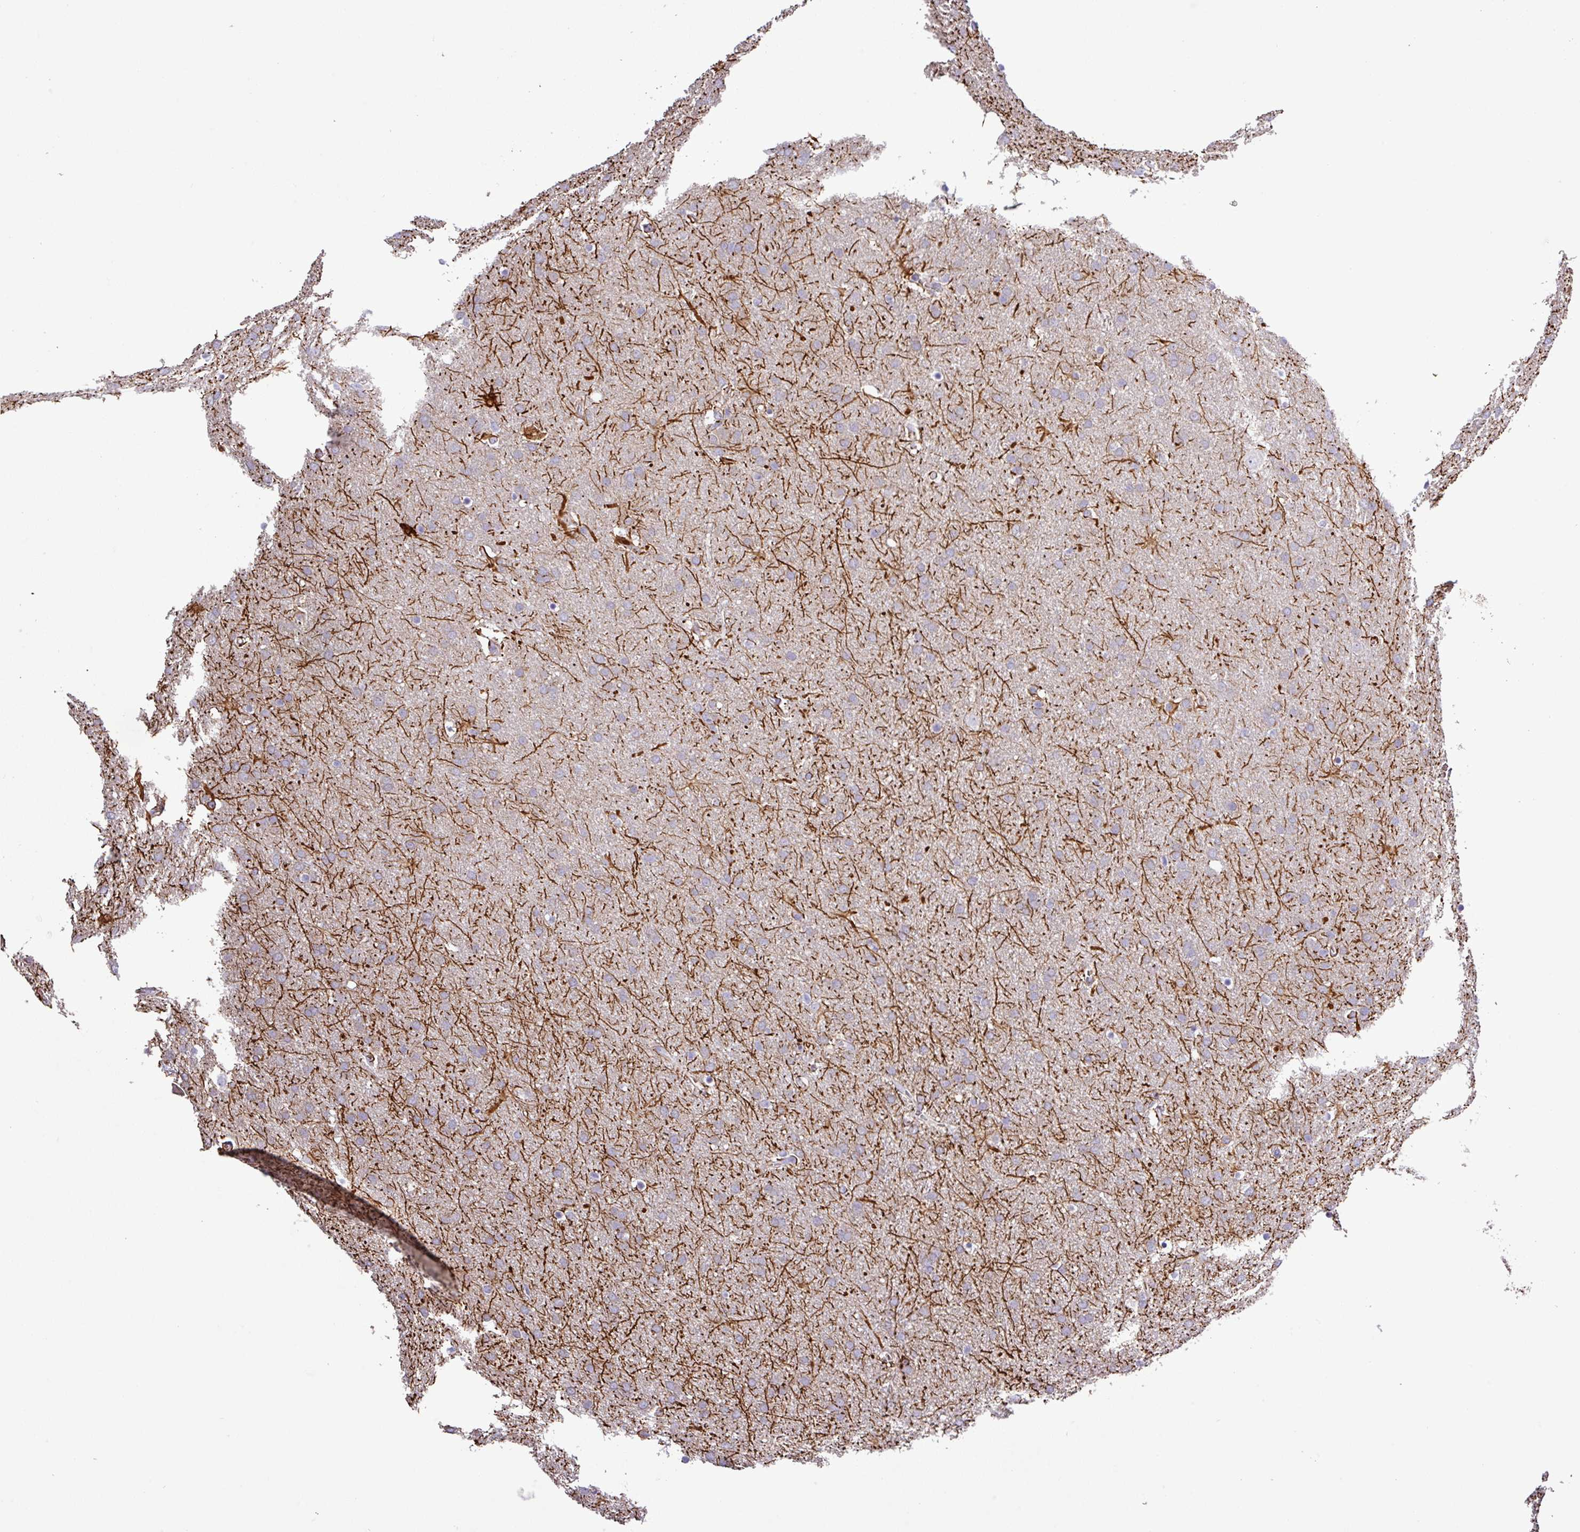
{"staining": {"intensity": "negative", "quantity": "none", "location": "none"}, "tissue": "glioma", "cell_type": "Tumor cells", "image_type": "cancer", "snomed": [{"axis": "morphology", "description": "Glioma, malignant, Low grade"}, {"axis": "topography", "description": "Brain"}], "caption": "This is a image of immunohistochemistry (IHC) staining of malignant glioma (low-grade), which shows no expression in tumor cells. (DAB immunohistochemistry (IHC) with hematoxylin counter stain).", "gene": "MGAT4B", "patient": {"sex": "female", "age": 32}}